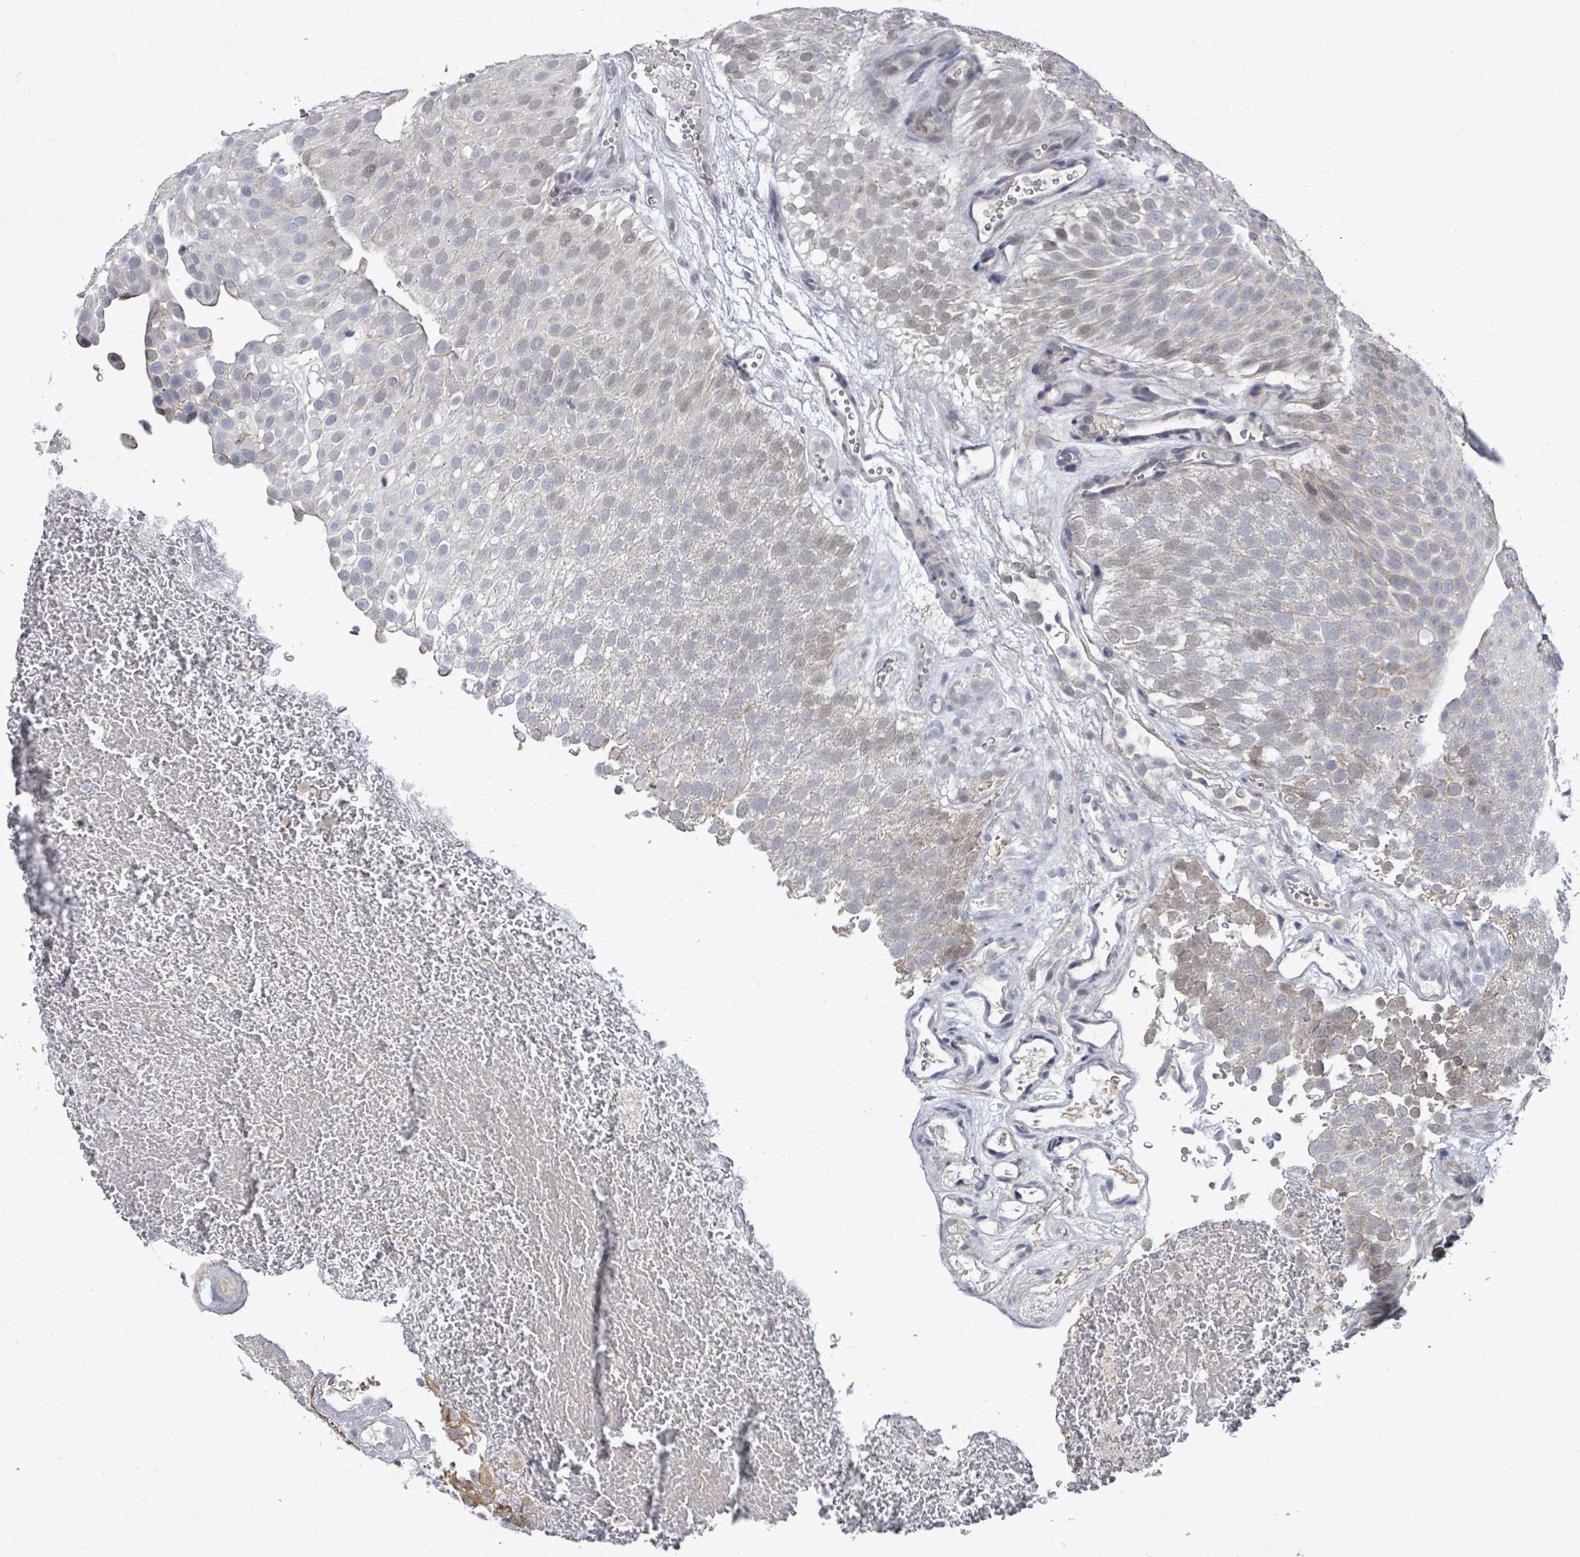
{"staining": {"intensity": "weak", "quantity": "<25%", "location": "cytoplasmic/membranous,nuclear"}, "tissue": "urothelial cancer", "cell_type": "Tumor cells", "image_type": "cancer", "snomed": [{"axis": "morphology", "description": "Urothelial carcinoma, Low grade"}, {"axis": "topography", "description": "Urinary bladder"}], "caption": "DAB immunohistochemical staining of urothelial cancer exhibits no significant positivity in tumor cells.", "gene": "ZFPM1", "patient": {"sex": "male", "age": 78}}